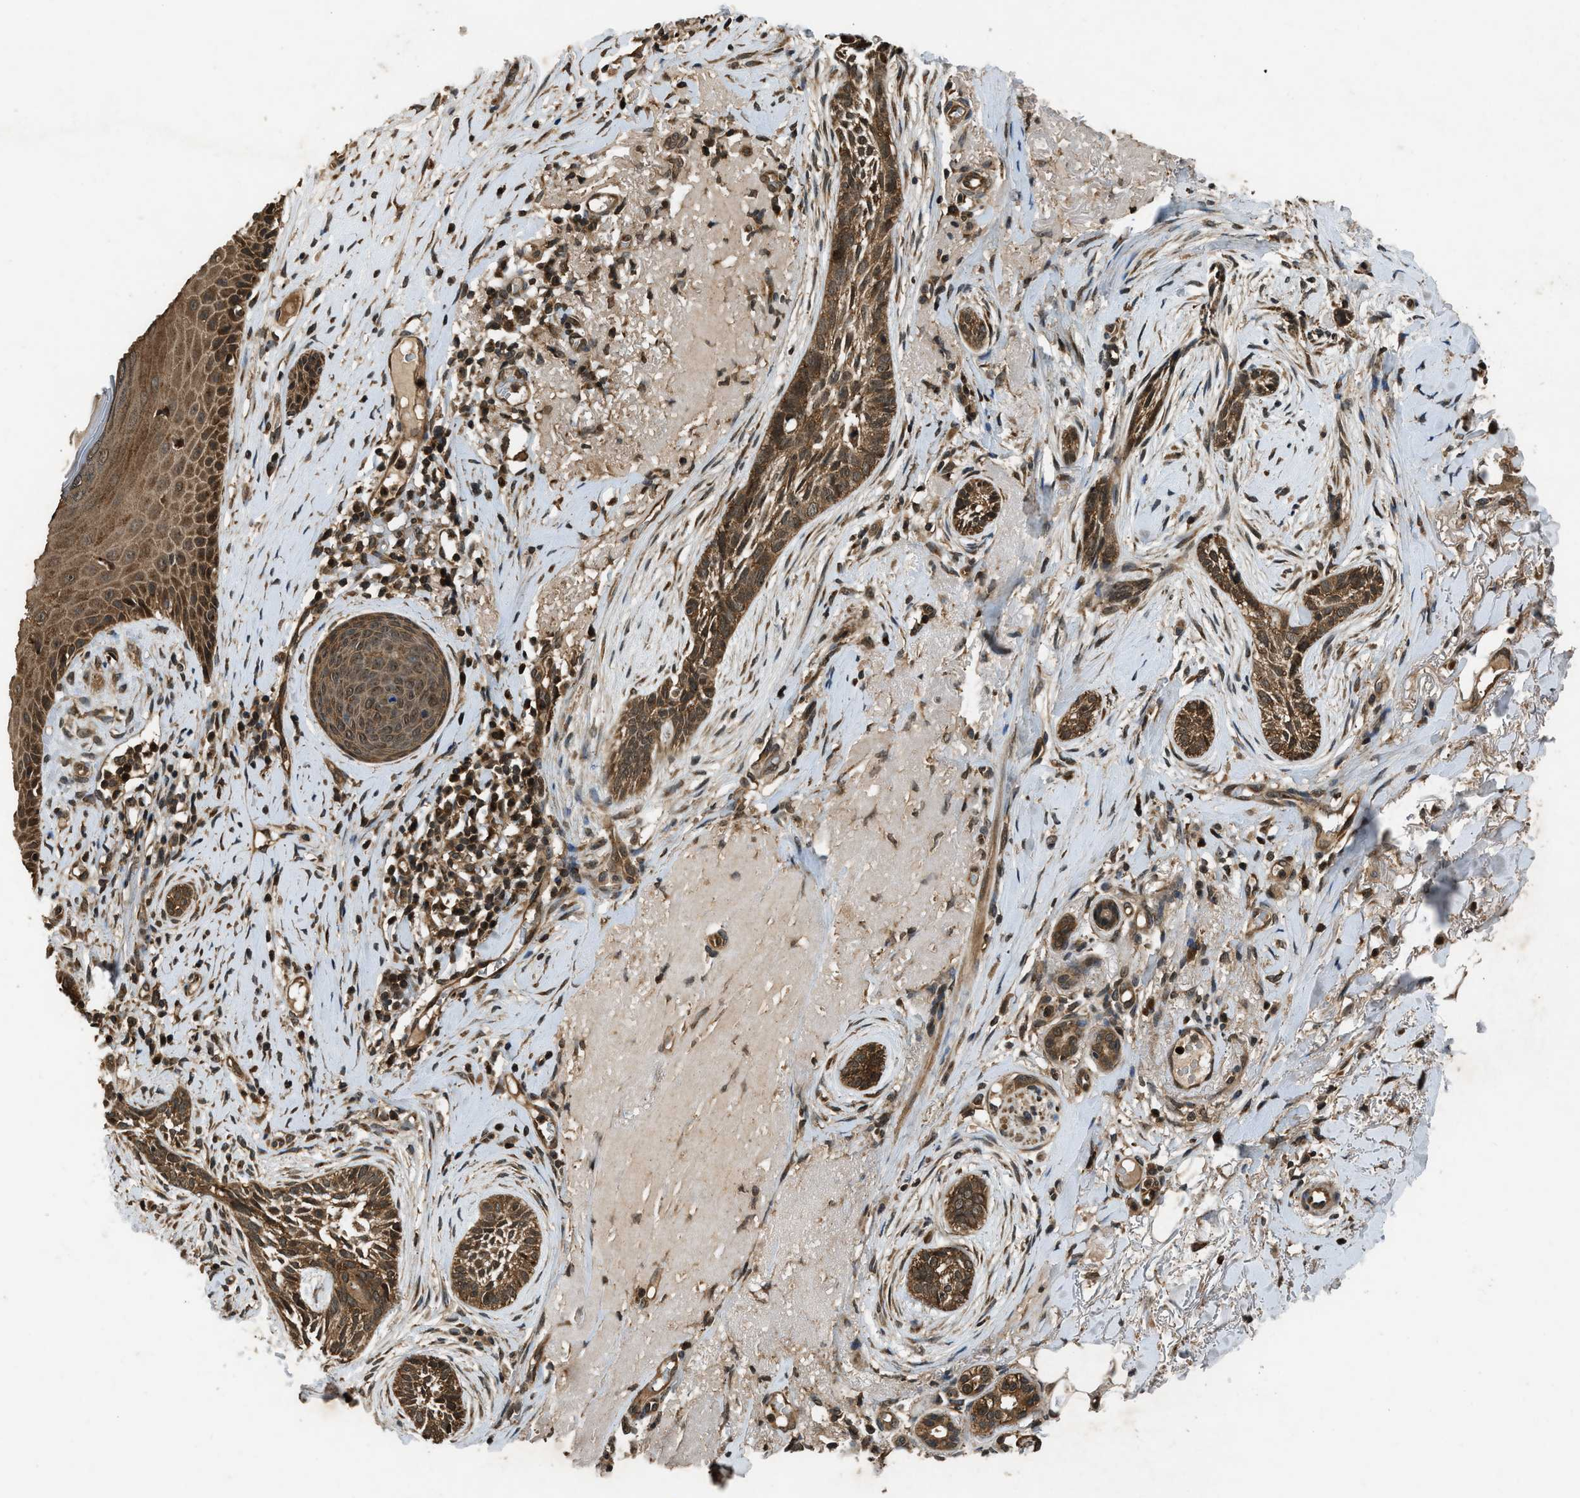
{"staining": {"intensity": "moderate", "quantity": ">75%", "location": "cytoplasmic/membranous"}, "tissue": "skin cancer", "cell_type": "Tumor cells", "image_type": "cancer", "snomed": [{"axis": "morphology", "description": "Basal cell carcinoma"}, {"axis": "topography", "description": "Skin"}], "caption": "IHC (DAB) staining of human skin cancer displays moderate cytoplasmic/membranous protein staining in about >75% of tumor cells. The staining was performed using DAB (3,3'-diaminobenzidine), with brown indicating positive protein expression. Nuclei are stained blue with hematoxylin.", "gene": "RPS6KB1", "patient": {"sex": "female", "age": 88}}